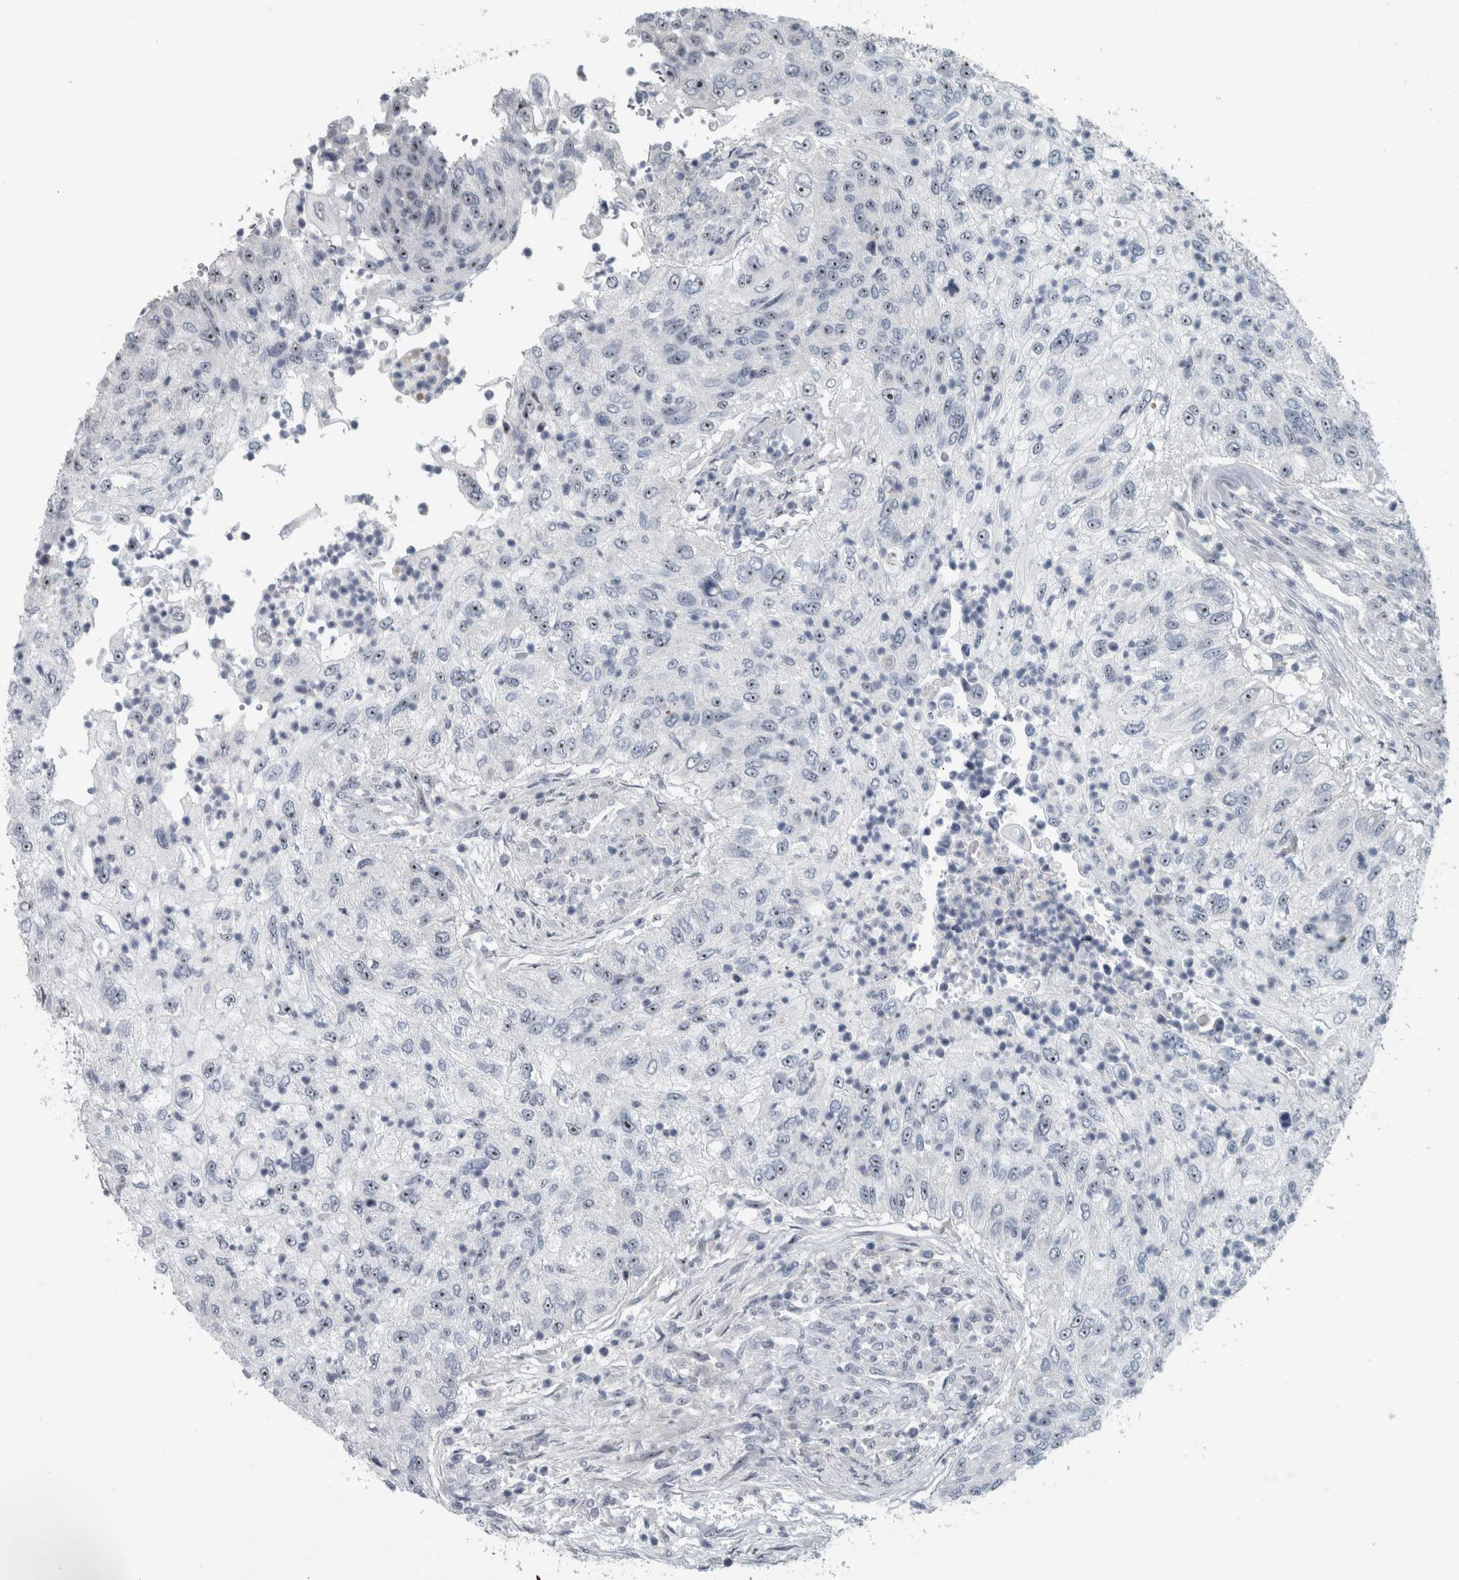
{"staining": {"intensity": "negative", "quantity": "none", "location": "none"}, "tissue": "urothelial cancer", "cell_type": "Tumor cells", "image_type": "cancer", "snomed": [{"axis": "morphology", "description": "Urothelial carcinoma, High grade"}, {"axis": "topography", "description": "Urinary bladder"}], "caption": "This is an IHC histopathology image of urothelial cancer. There is no expression in tumor cells.", "gene": "UTP6", "patient": {"sex": "female", "age": 60}}